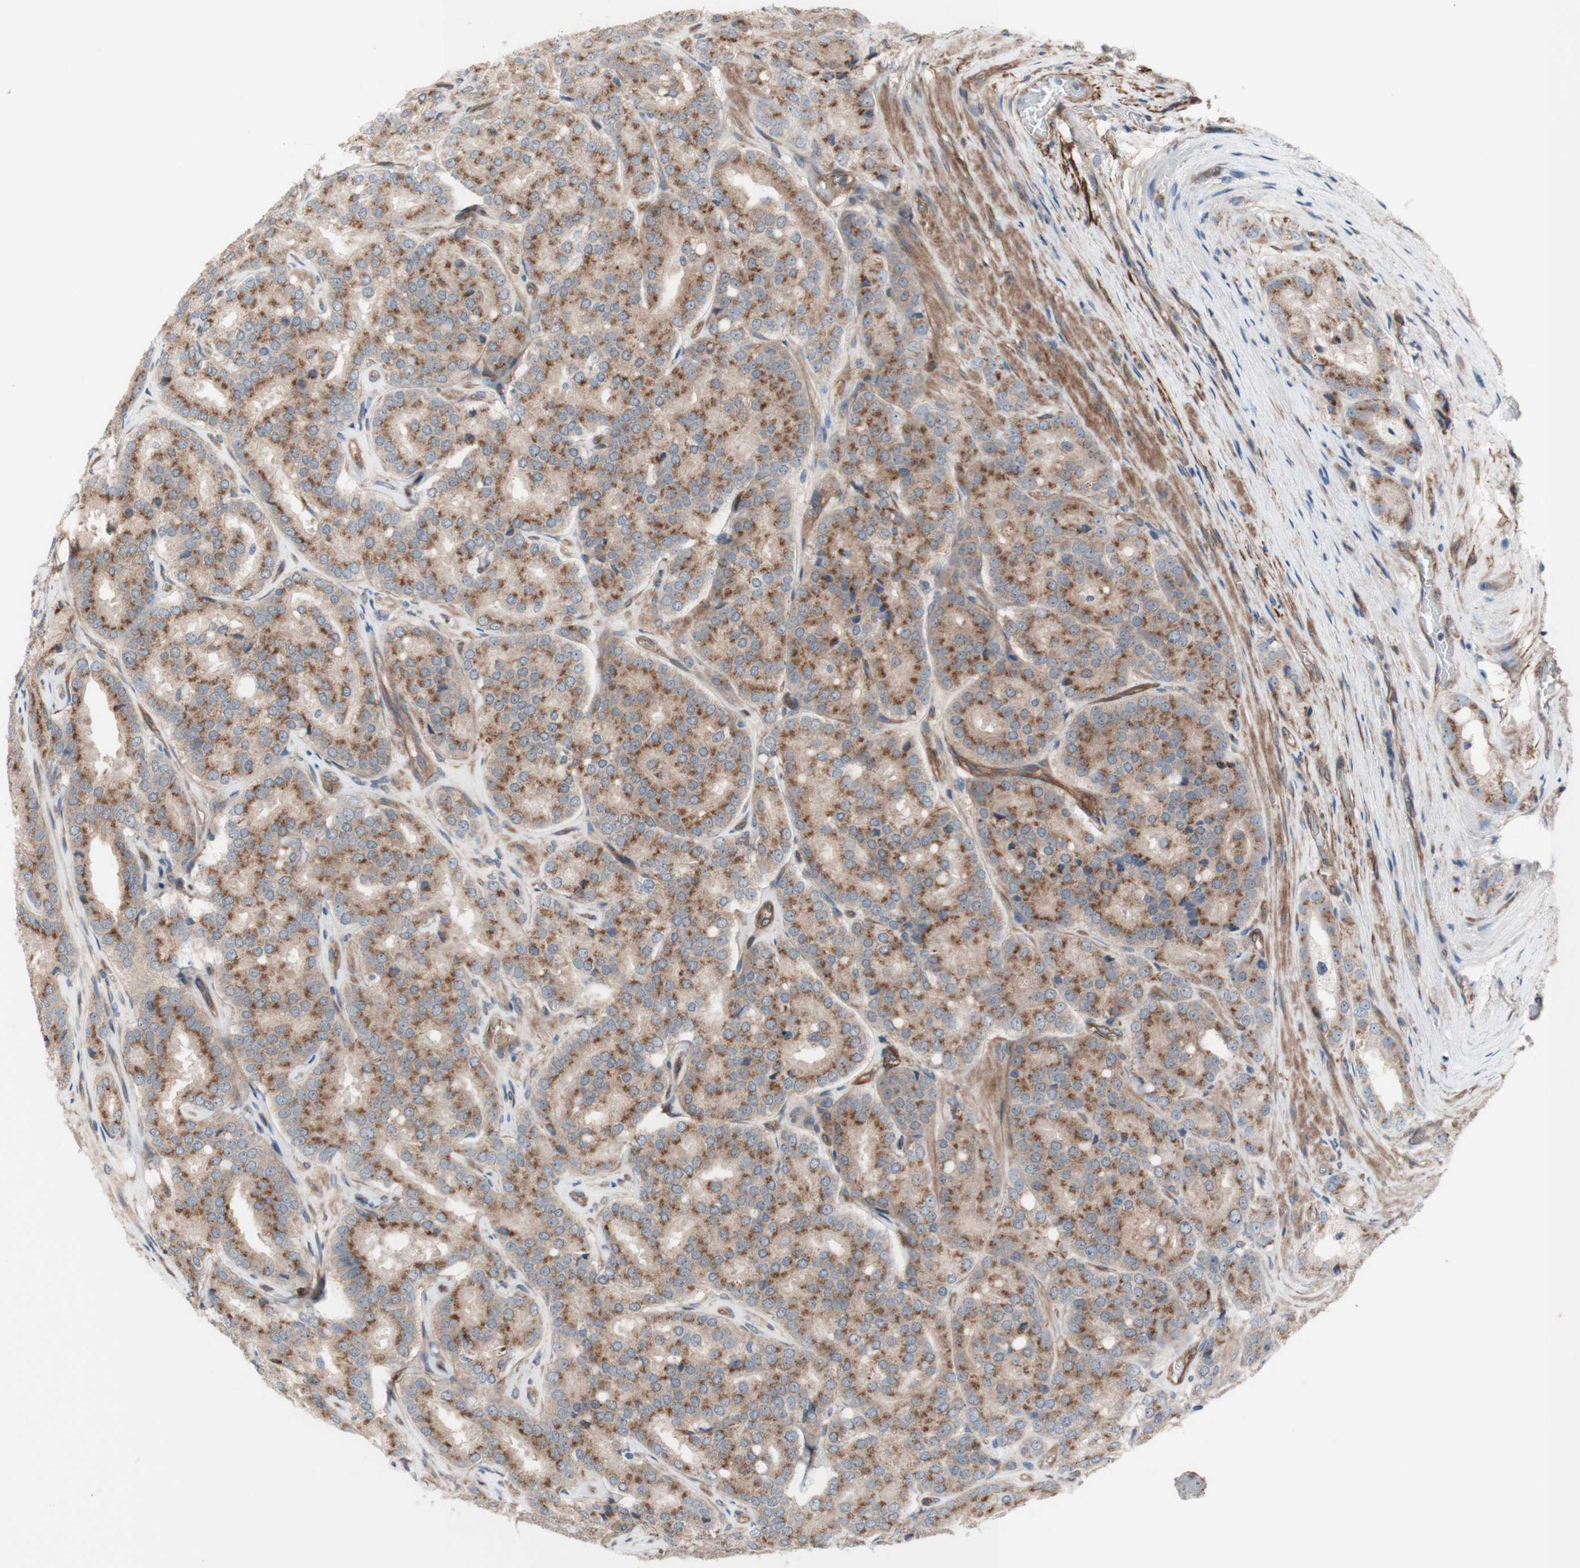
{"staining": {"intensity": "moderate", "quantity": ">75%", "location": "cytoplasmic/membranous"}, "tissue": "prostate cancer", "cell_type": "Tumor cells", "image_type": "cancer", "snomed": [{"axis": "morphology", "description": "Adenocarcinoma, High grade"}, {"axis": "topography", "description": "Prostate"}], "caption": "This image exhibits IHC staining of human prostate cancer, with medium moderate cytoplasmic/membranous expression in about >75% of tumor cells.", "gene": "CNN3", "patient": {"sex": "male", "age": 65}}